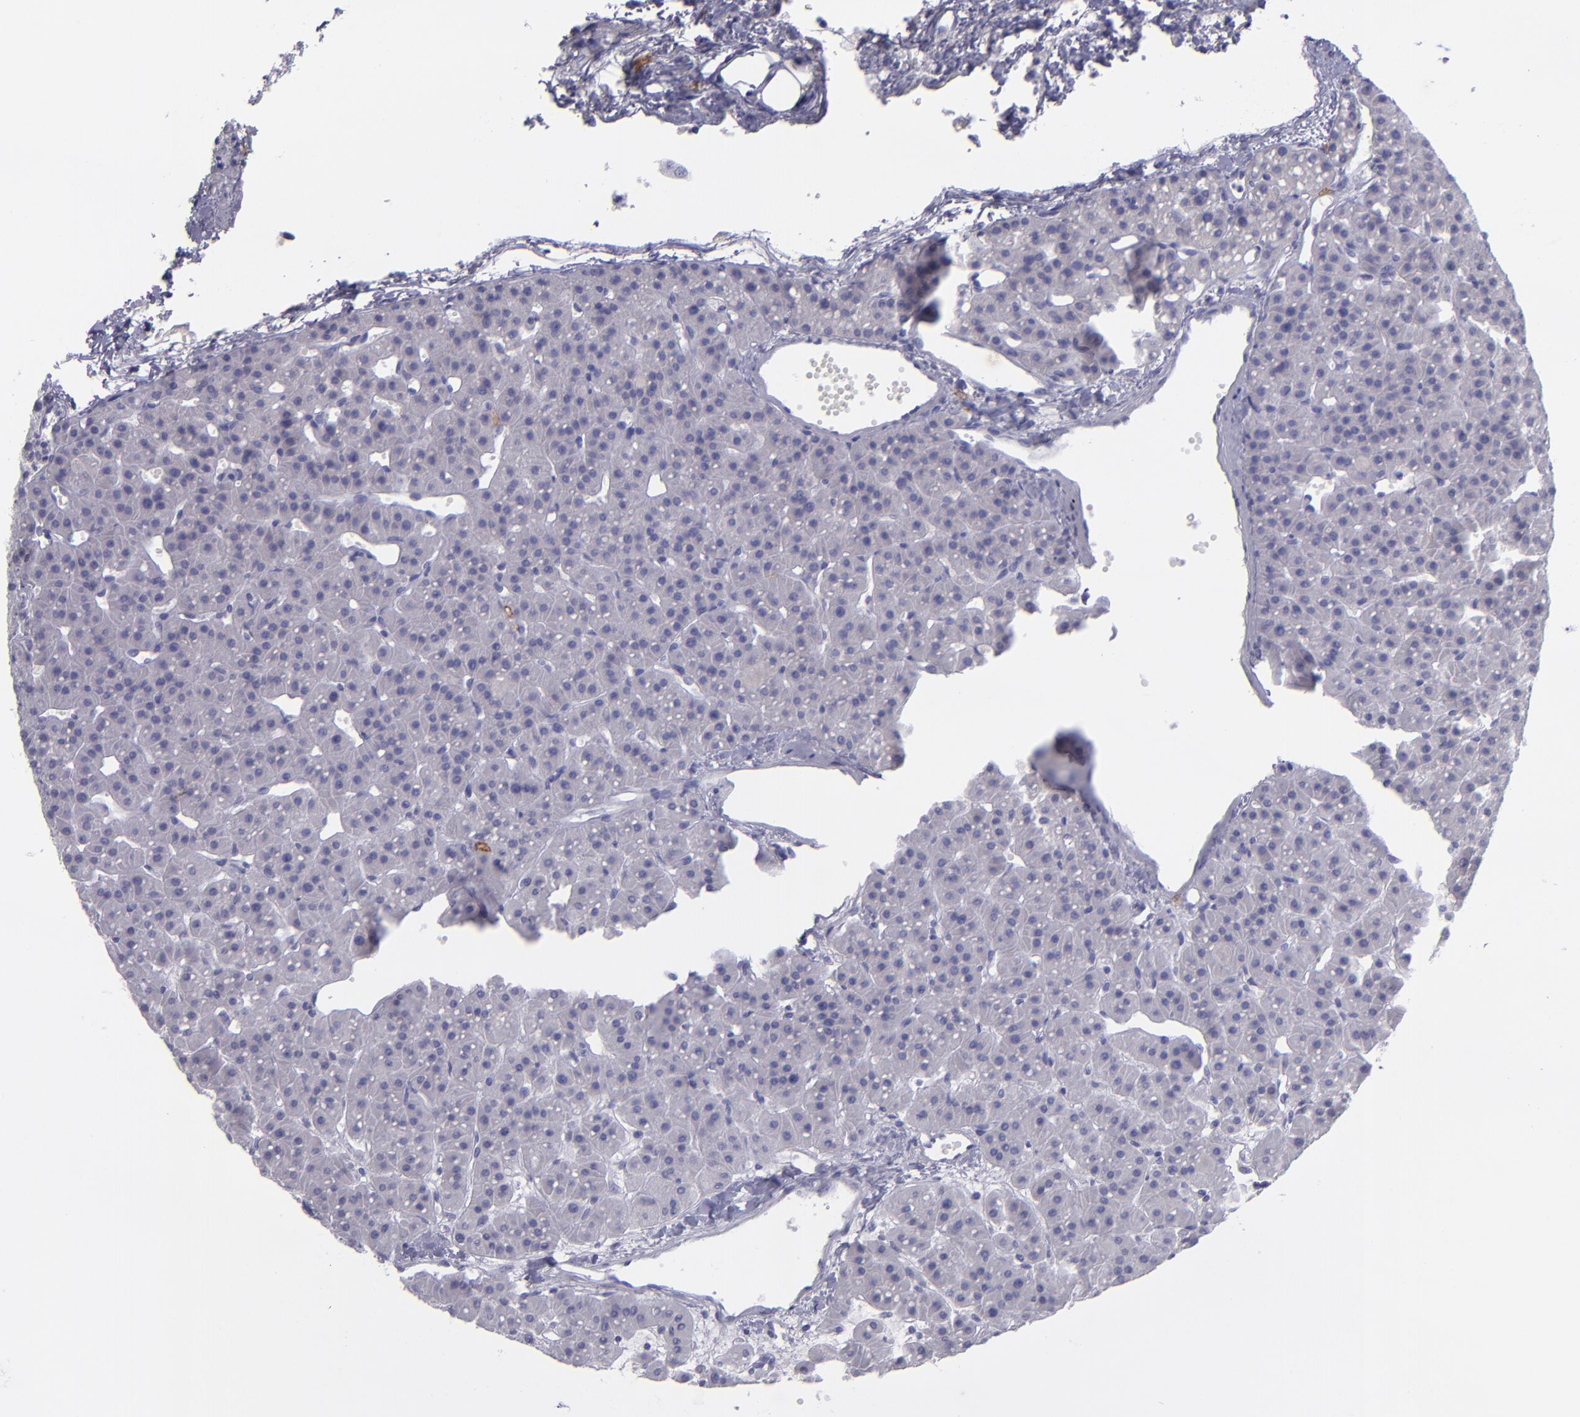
{"staining": {"intensity": "negative", "quantity": "none", "location": "none"}, "tissue": "parathyroid gland", "cell_type": "Glandular cells", "image_type": "normal", "snomed": [{"axis": "morphology", "description": "Normal tissue, NOS"}, {"axis": "topography", "description": "Parathyroid gland"}], "caption": "DAB (3,3'-diaminobenzidine) immunohistochemical staining of benign parathyroid gland demonstrates no significant expression in glandular cells.", "gene": "CD82", "patient": {"sex": "female", "age": 76}}